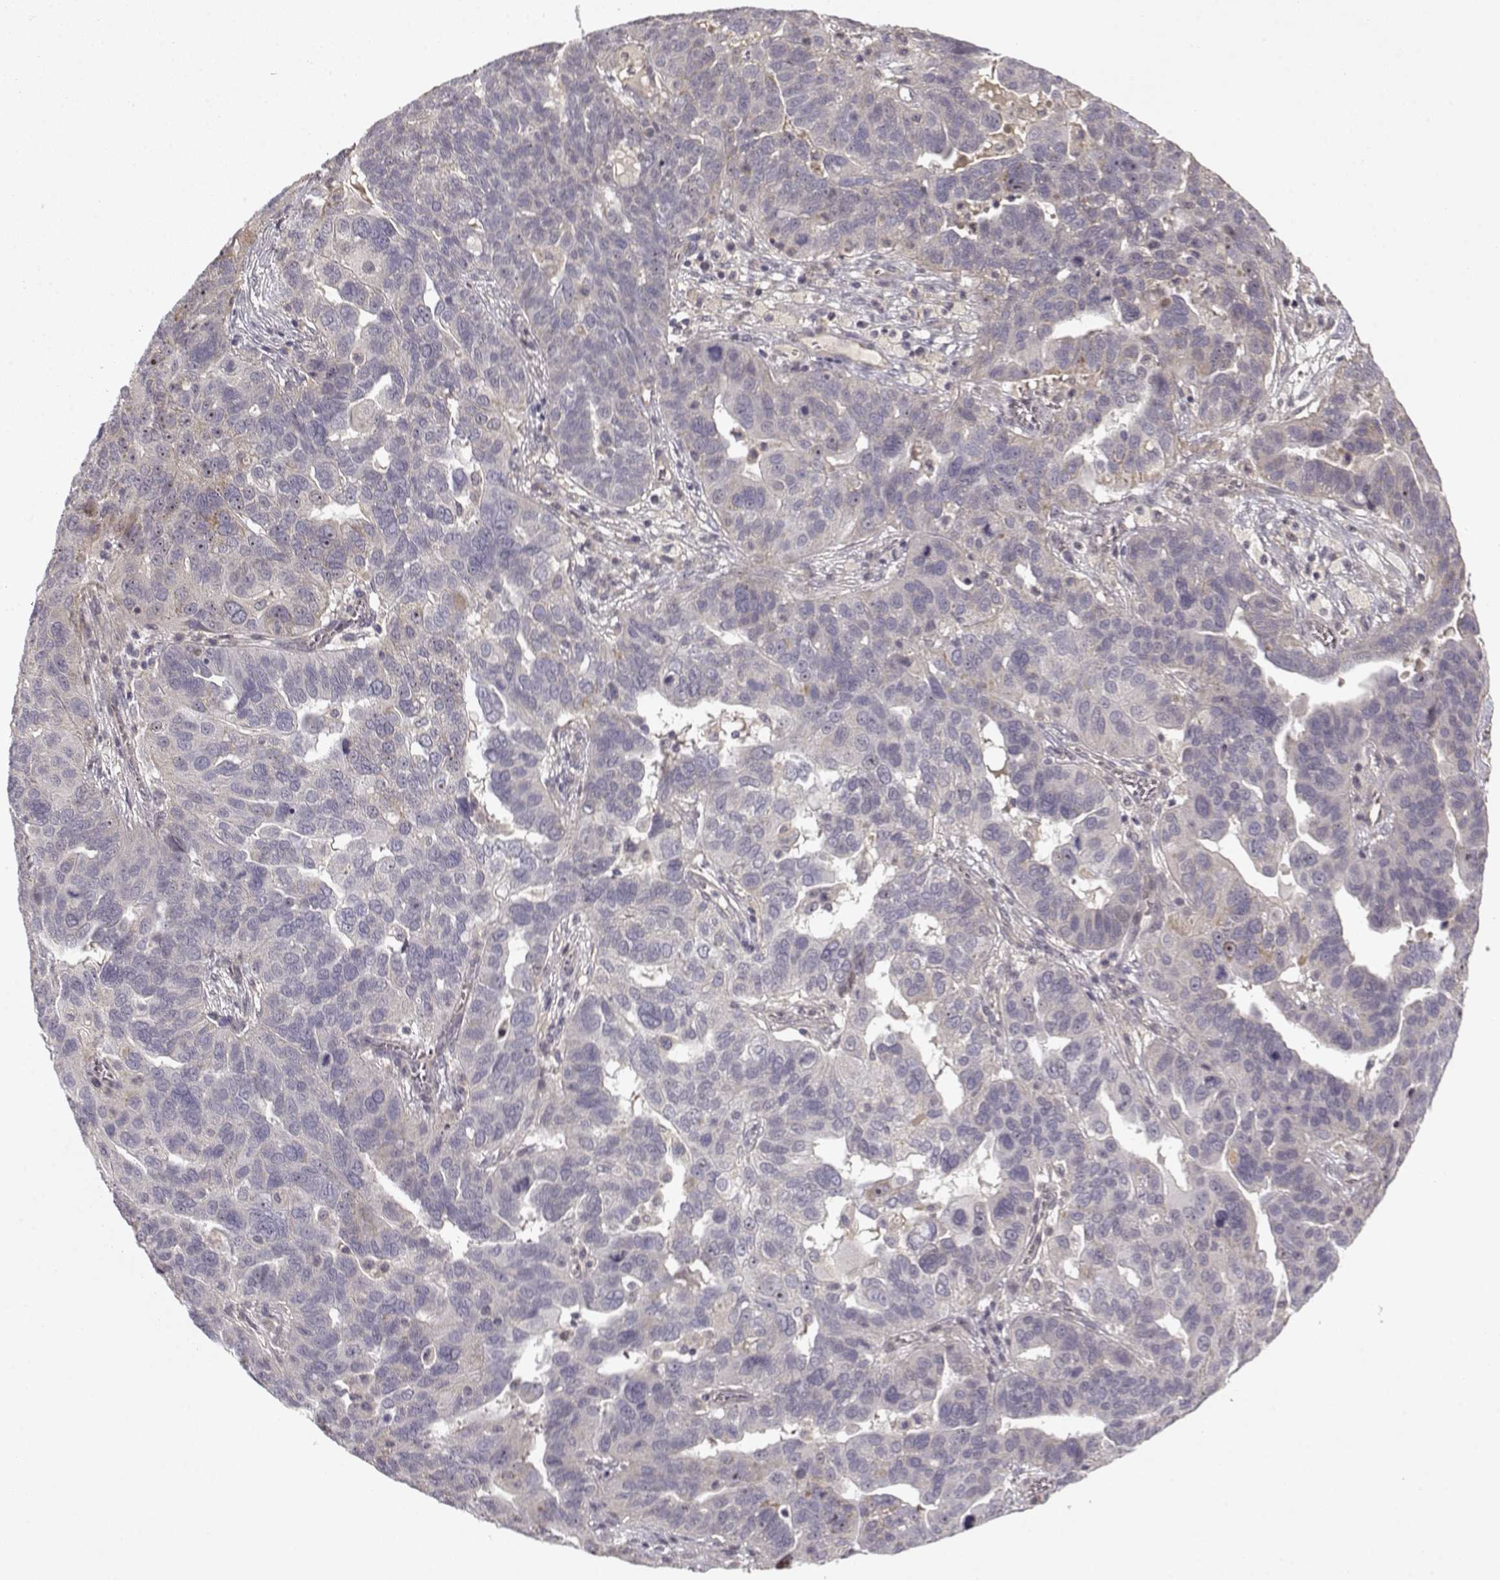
{"staining": {"intensity": "negative", "quantity": "none", "location": "none"}, "tissue": "ovarian cancer", "cell_type": "Tumor cells", "image_type": "cancer", "snomed": [{"axis": "morphology", "description": "Carcinoma, endometroid"}, {"axis": "topography", "description": "Soft tissue"}, {"axis": "topography", "description": "Ovary"}], "caption": "Histopathology image shows no protein positivity in tumor cells of endometroid carcinoma (ovarian) tissue.", "gene": "MED12L", "patient": {"sex": "female", "age": 52}}